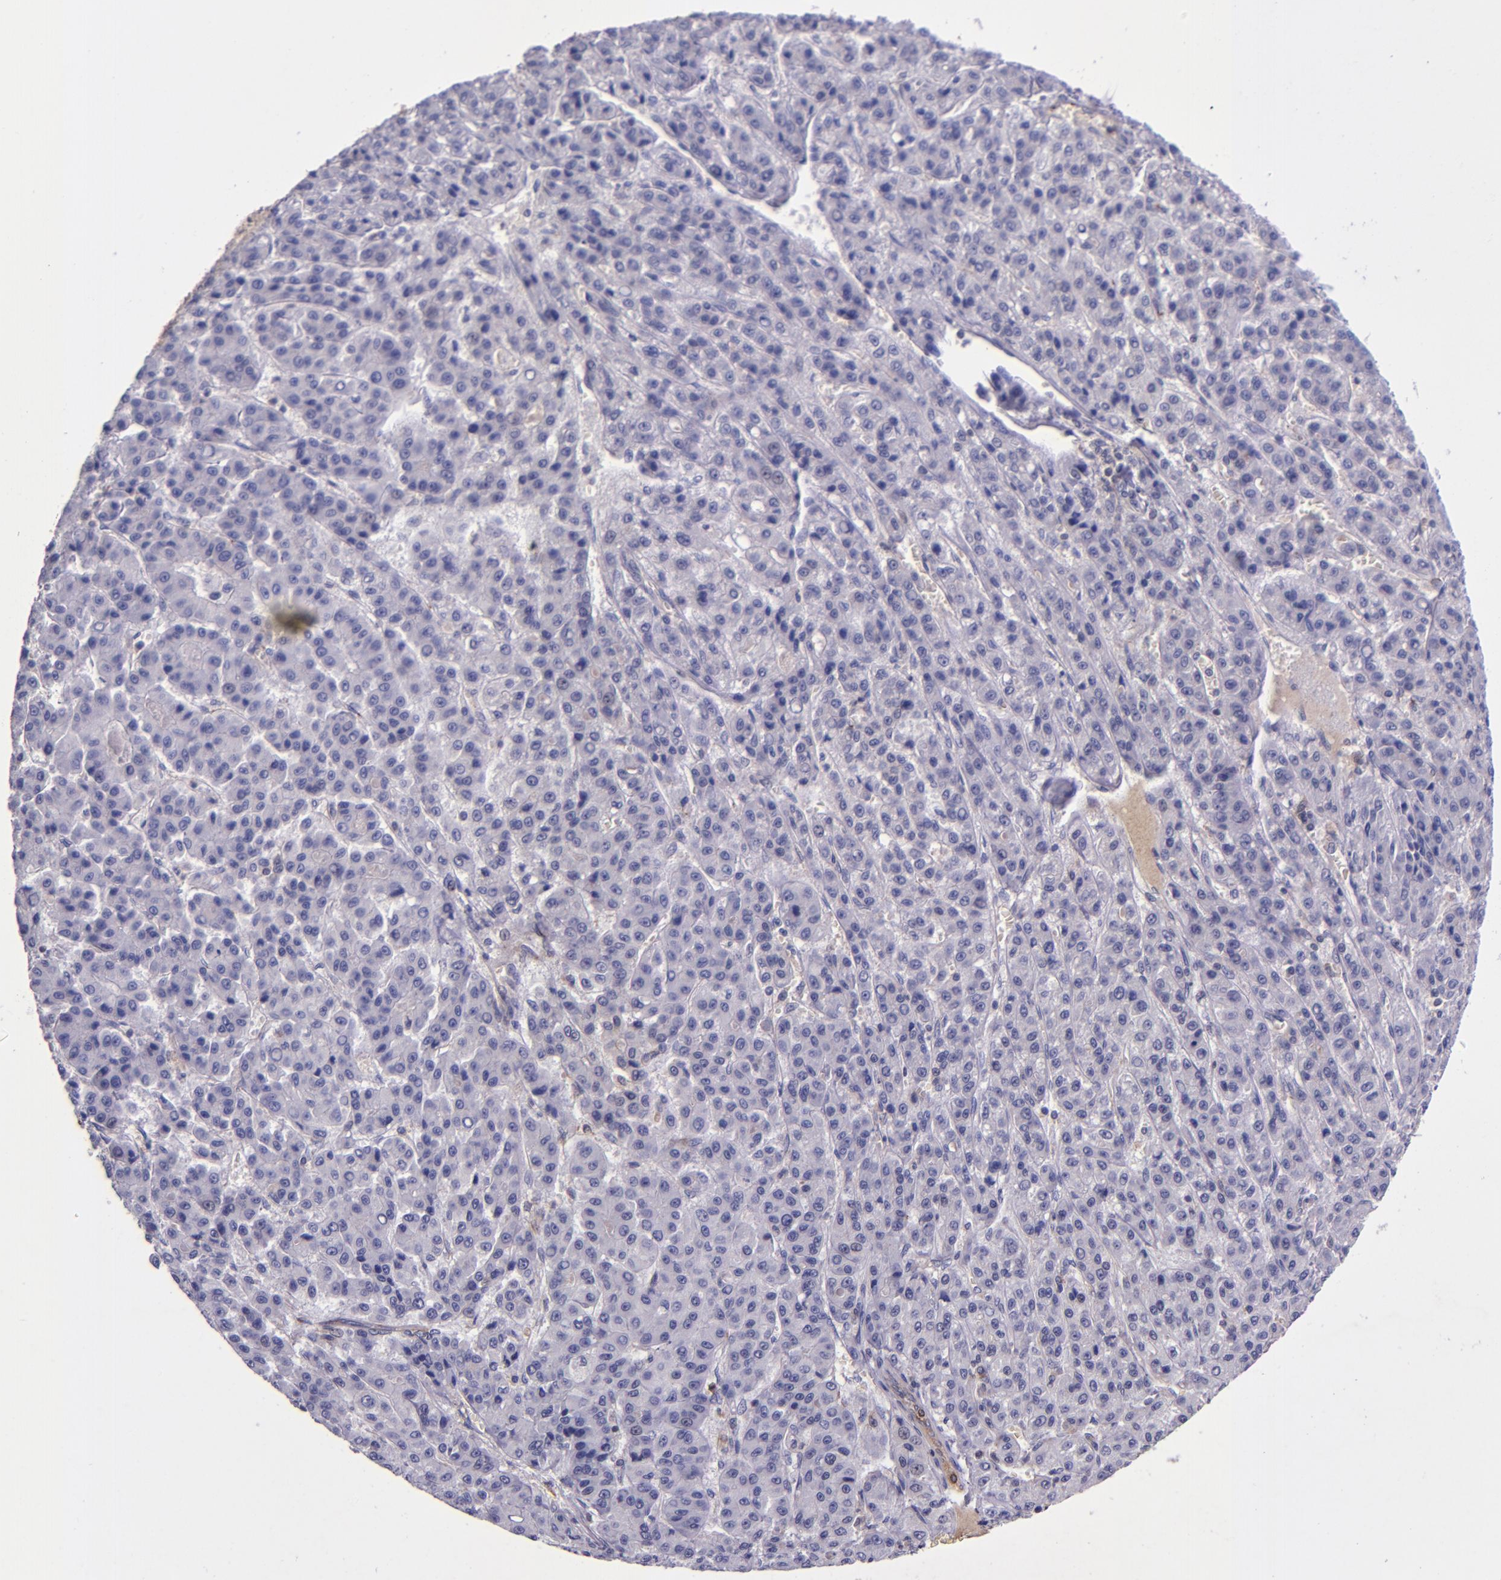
{"staining": {"intensity": "negative", "quantity": "none", "location": "none"}, "tissue": "liver cancer", "cell_type": "Tumor cells", "image_type": "cancer", "snomed": [{"axis": "morphology", "description": "Carcinoma, Hepatocellular, NOS"}, {"axis": "topography", "description": "Liver"}], "caption": "Image shows no protein staining in tumor cells of liver cancer (hepatocellular carcinoma) tissue.", "gene": "MGMT", "patient": {"sex": "male", "age": 70}}